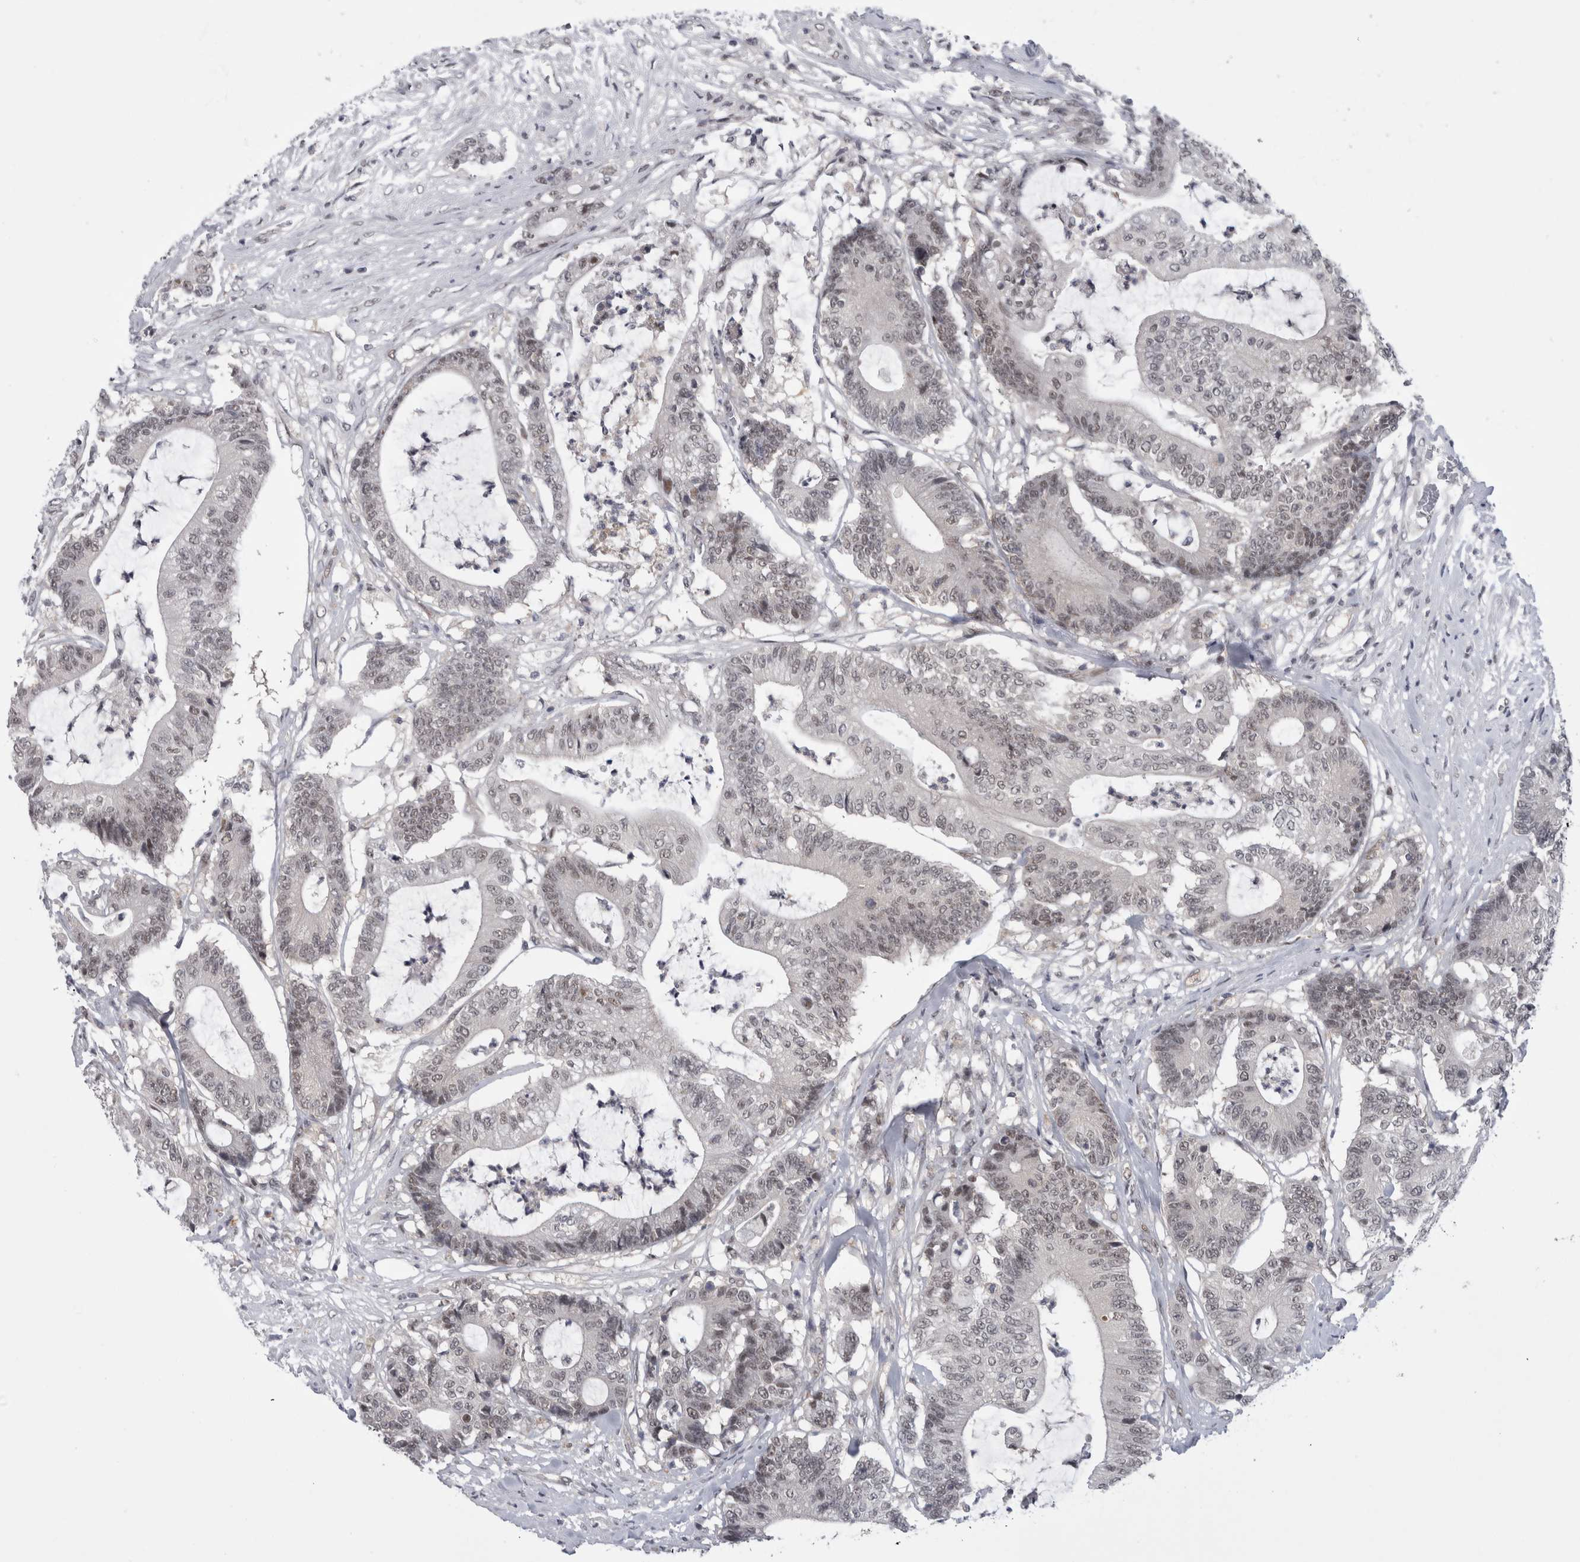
{"staining": {"intensity": "weak", "quantity": "<25%", "location": "nuclear"}, "tissue": "colorectal cancer", "cell_type": "Tumor cells", "image_type": "cancer", "snomed": [{"axis": "morphology", "description": "Adenocarcinoma, NOS"}, {"axis": "topography", "description": "Colon"}], "caption": "Immunohistochemical staining of human colorectal adenocarcinoma exhibits no significant expression in tumor cells.", "gene": "PSMB2", "patient": {"sex": "female", "age": 84}}